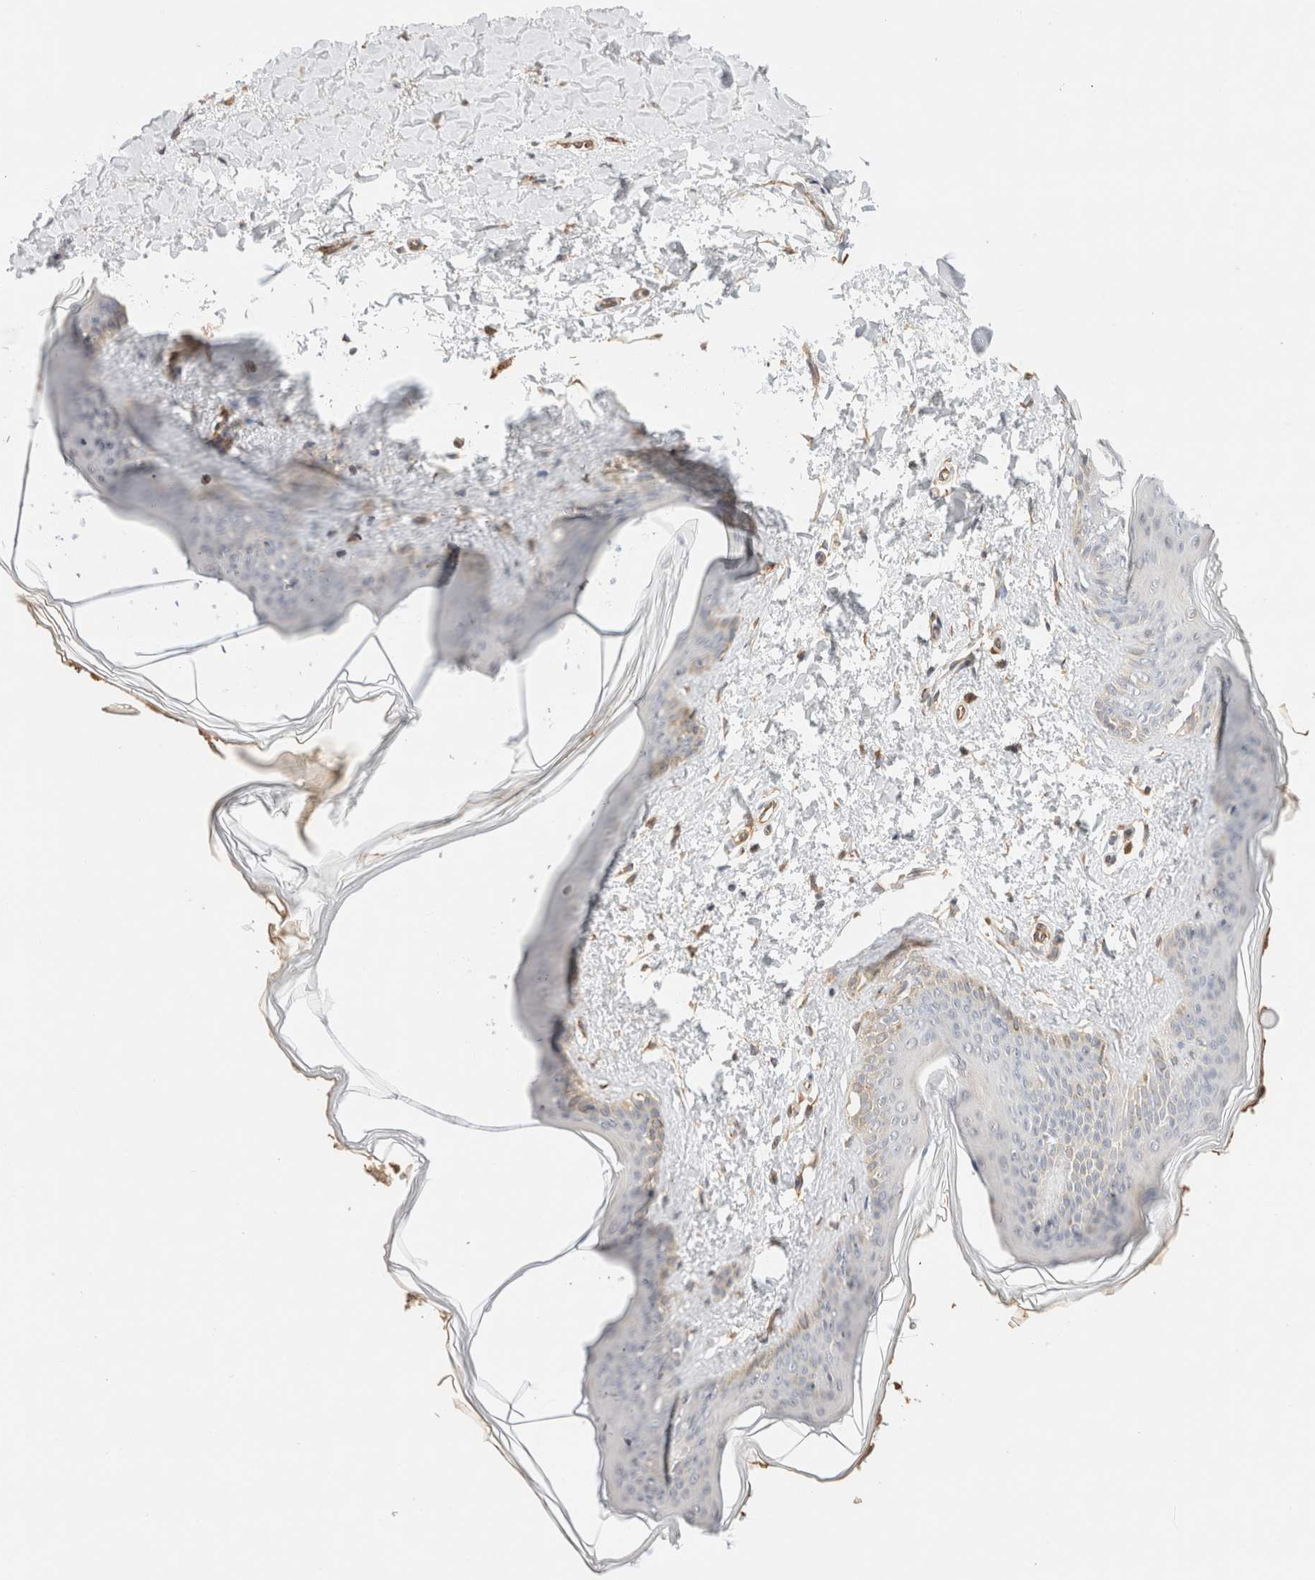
{"staining": {"intensity": "moderate", "quantity": ">75%", "location": "cytoplasmic/membranous"}, "tissue": "skin", "cell_type": "Fibroblasts", "image_type": "normal", "snomed": [{"axis": "morphology", "description": "Normal tissue, NOS"}, {"axis": "topography", "description": "Skin"}], "caption": "Brown immunohistochemical staining in unremarkable skin shows moderate cytoplasmic/membranous staining in about >75% of fibroblasts.", "gene": "SYVN1", "patient": {"sex": "female", "age": 17}}